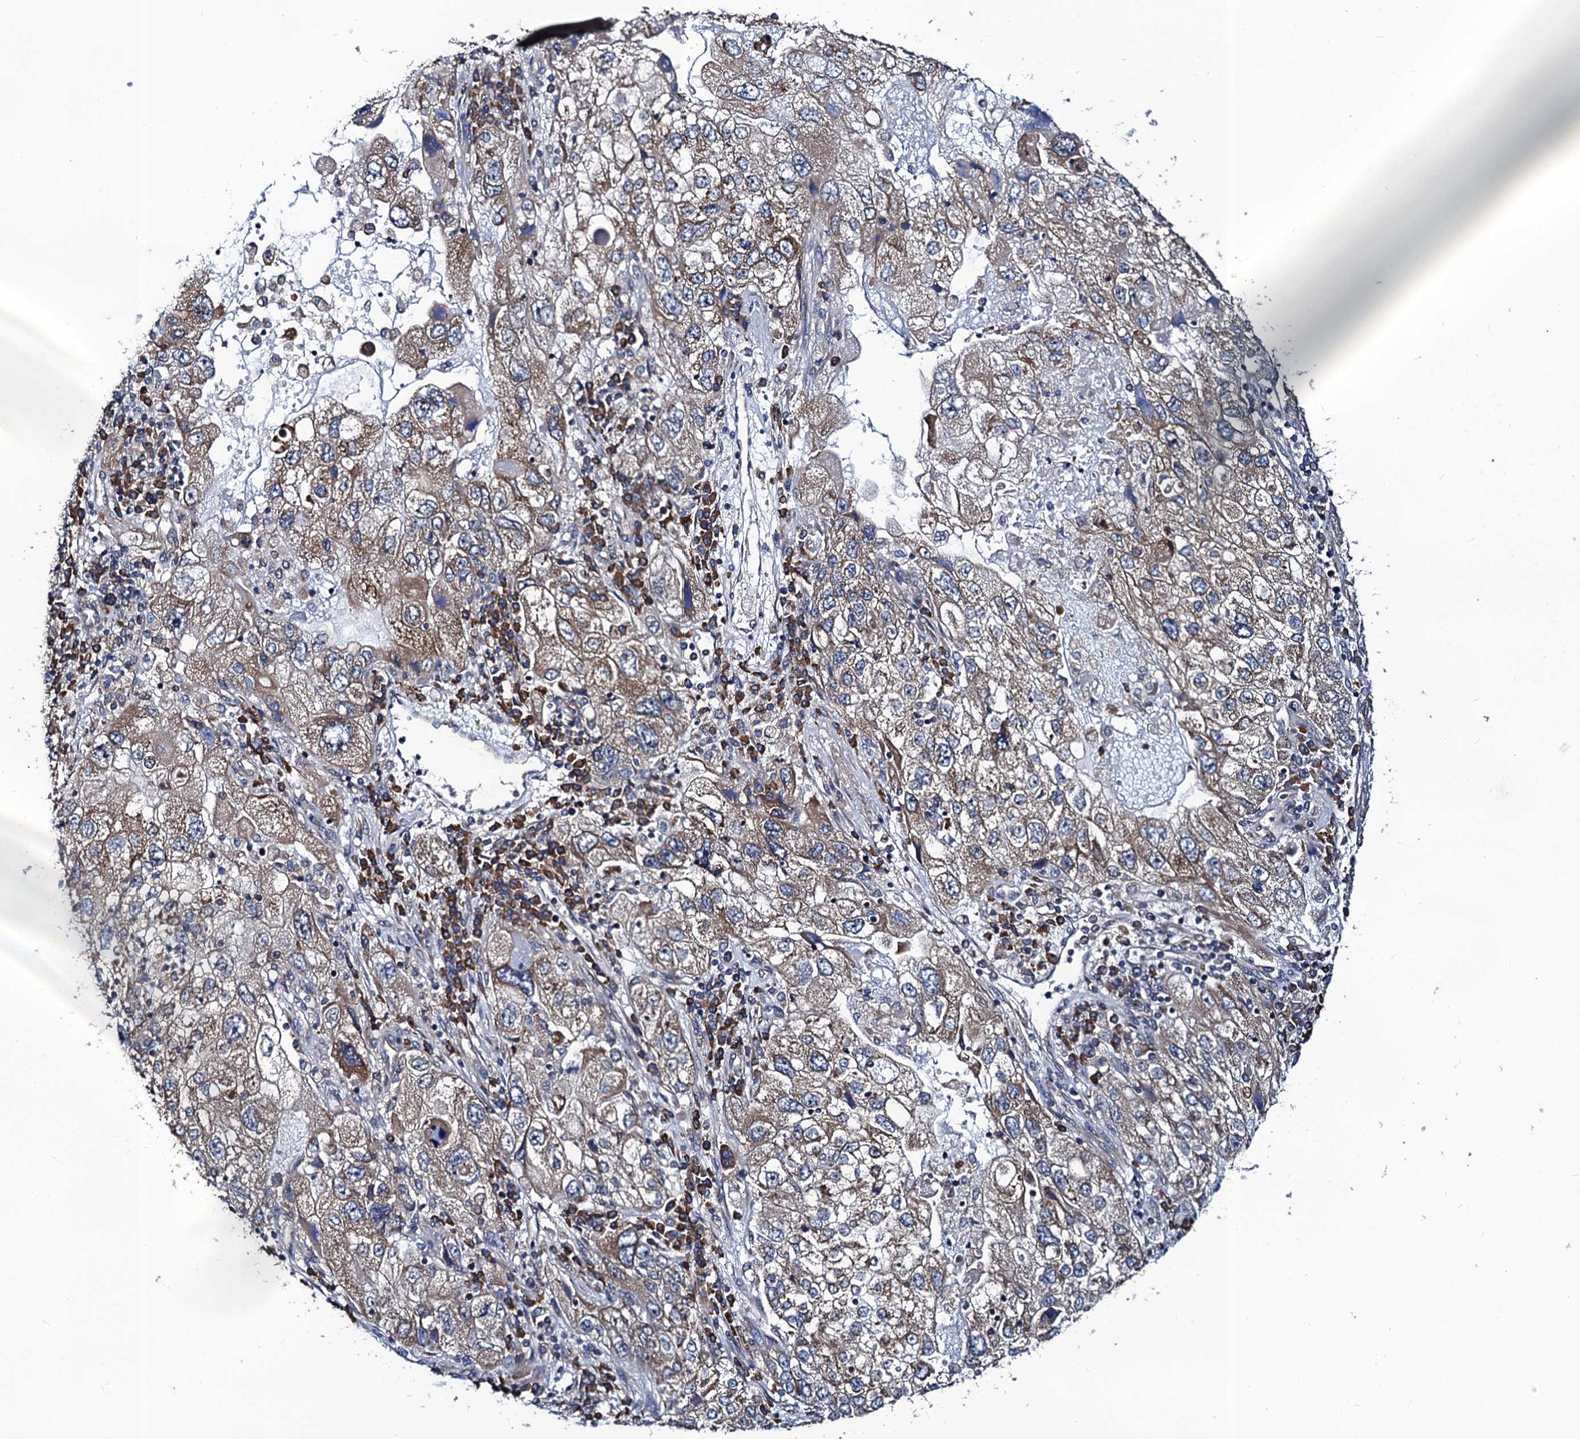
{"staining": {"intensity": "moderate", "quantity": ">75%", "location": "cytoplasmic/membranous"}, "tissue": "endometrial cancer", "cell_type": "Tumor cells", "image_type": "cancer", "snomed": [{"axis": "morphology", "description": "Adenocarcinoma, NOS"}, {"axis": "topography", "description": "Endometrium"}], "caption": "Human endometrial cancer stained with a protein marker exhibits moderate staining in tumor cells.", "gene": "PGLS", "patient": {"sex": "female", "age": 49}}